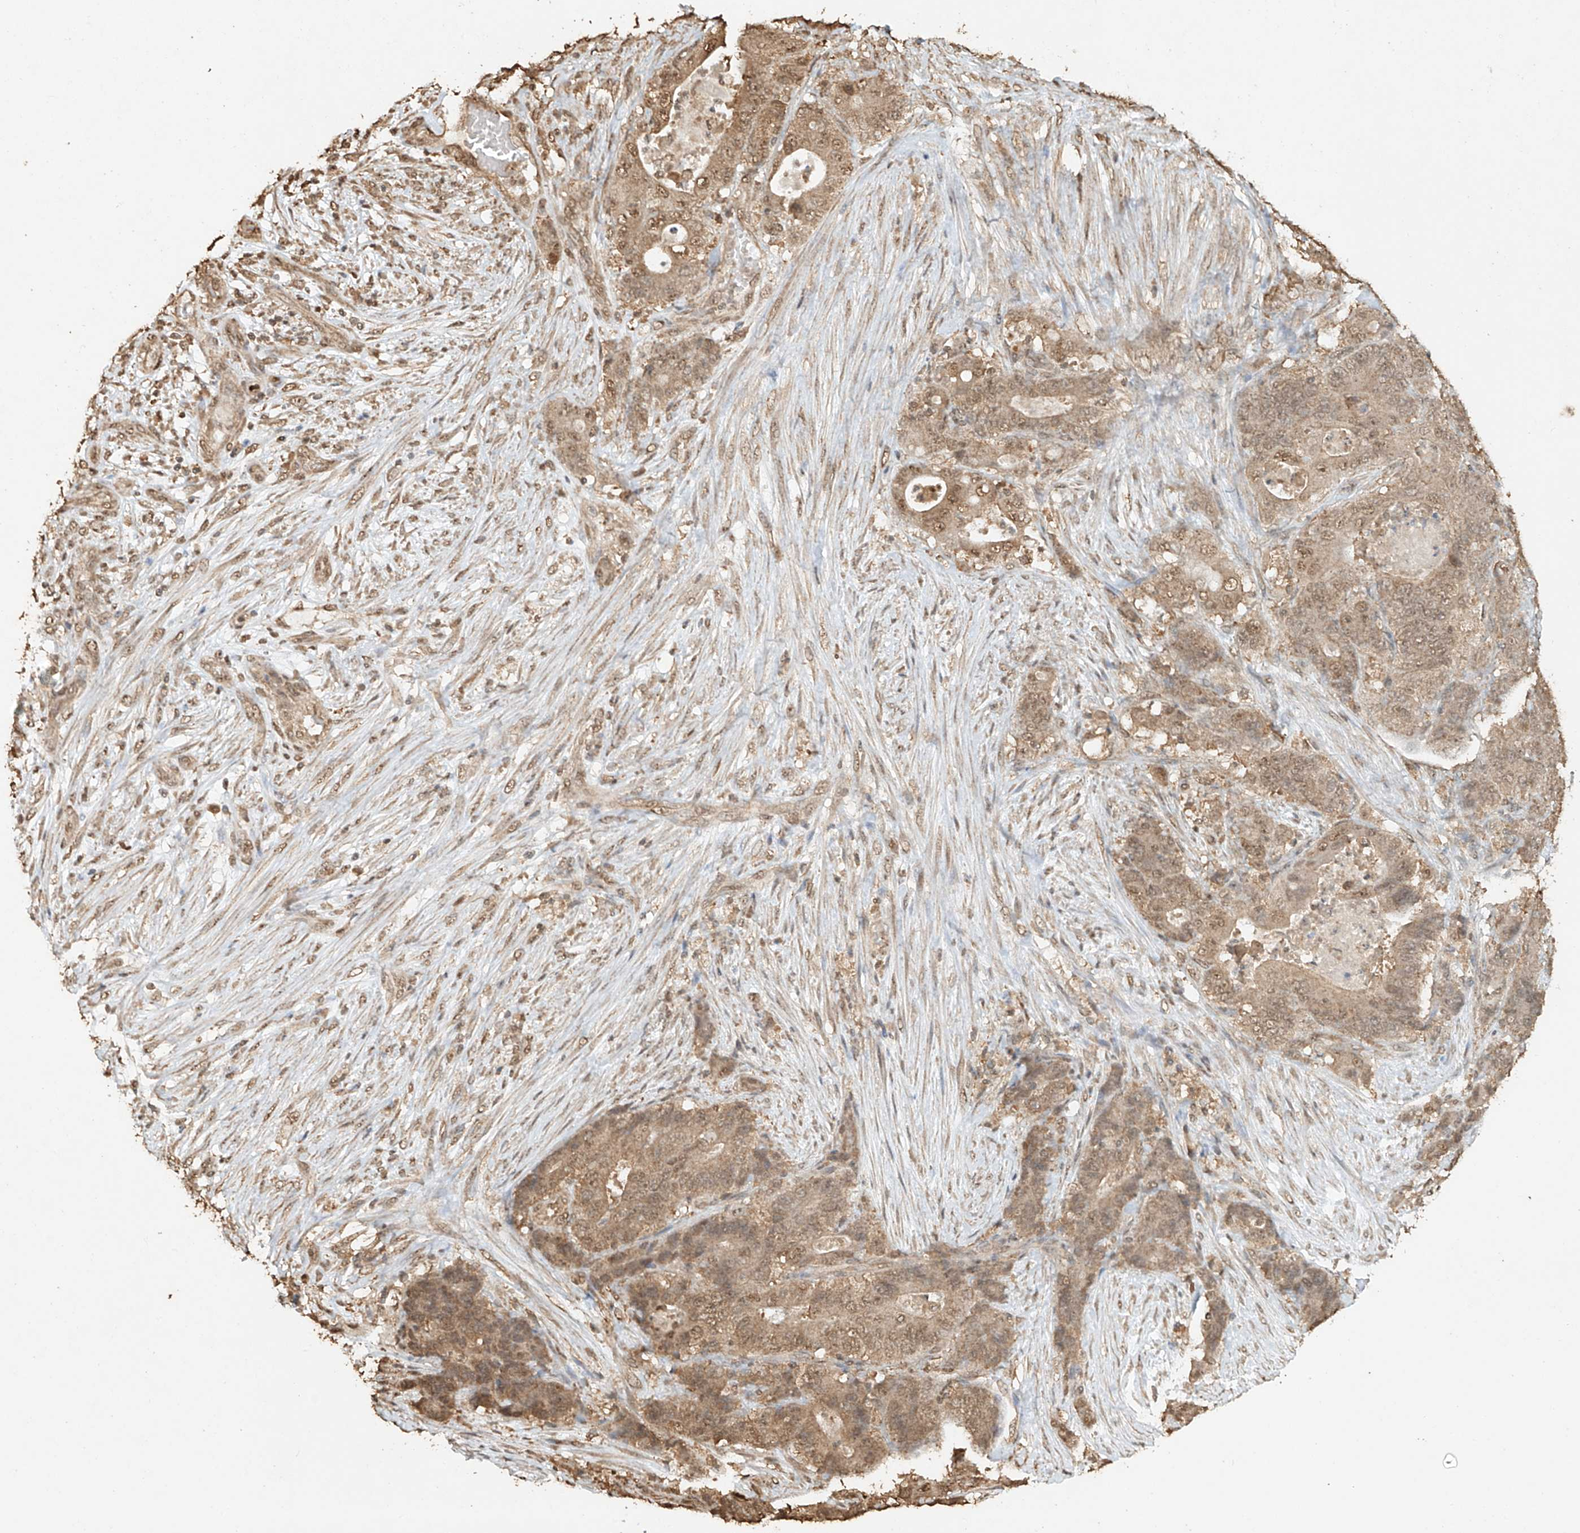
{"staining": {"intensity": "moderate", "quantity": ">75%", "location": "cytoplasmic/membranous,nuclear"}, "tissue": "stomach cancer", "cell_type": "Tumor cells", "image_type": "cancer", "snomed": [{"axis": "morphology", "description": "Adenocarcinoma, NOS"}, {"axis": "topography", "description": "Stomach"}], "caption": "Adenocarcinoma (stomach) tissue reveals moderate cytoplasmic/membranous and nuclear positivity in about >75% of tumor cells, visualized by immunohistochemistry.", "gene": "TIGAR", "patient": {"sex": "female", "age": 73}}